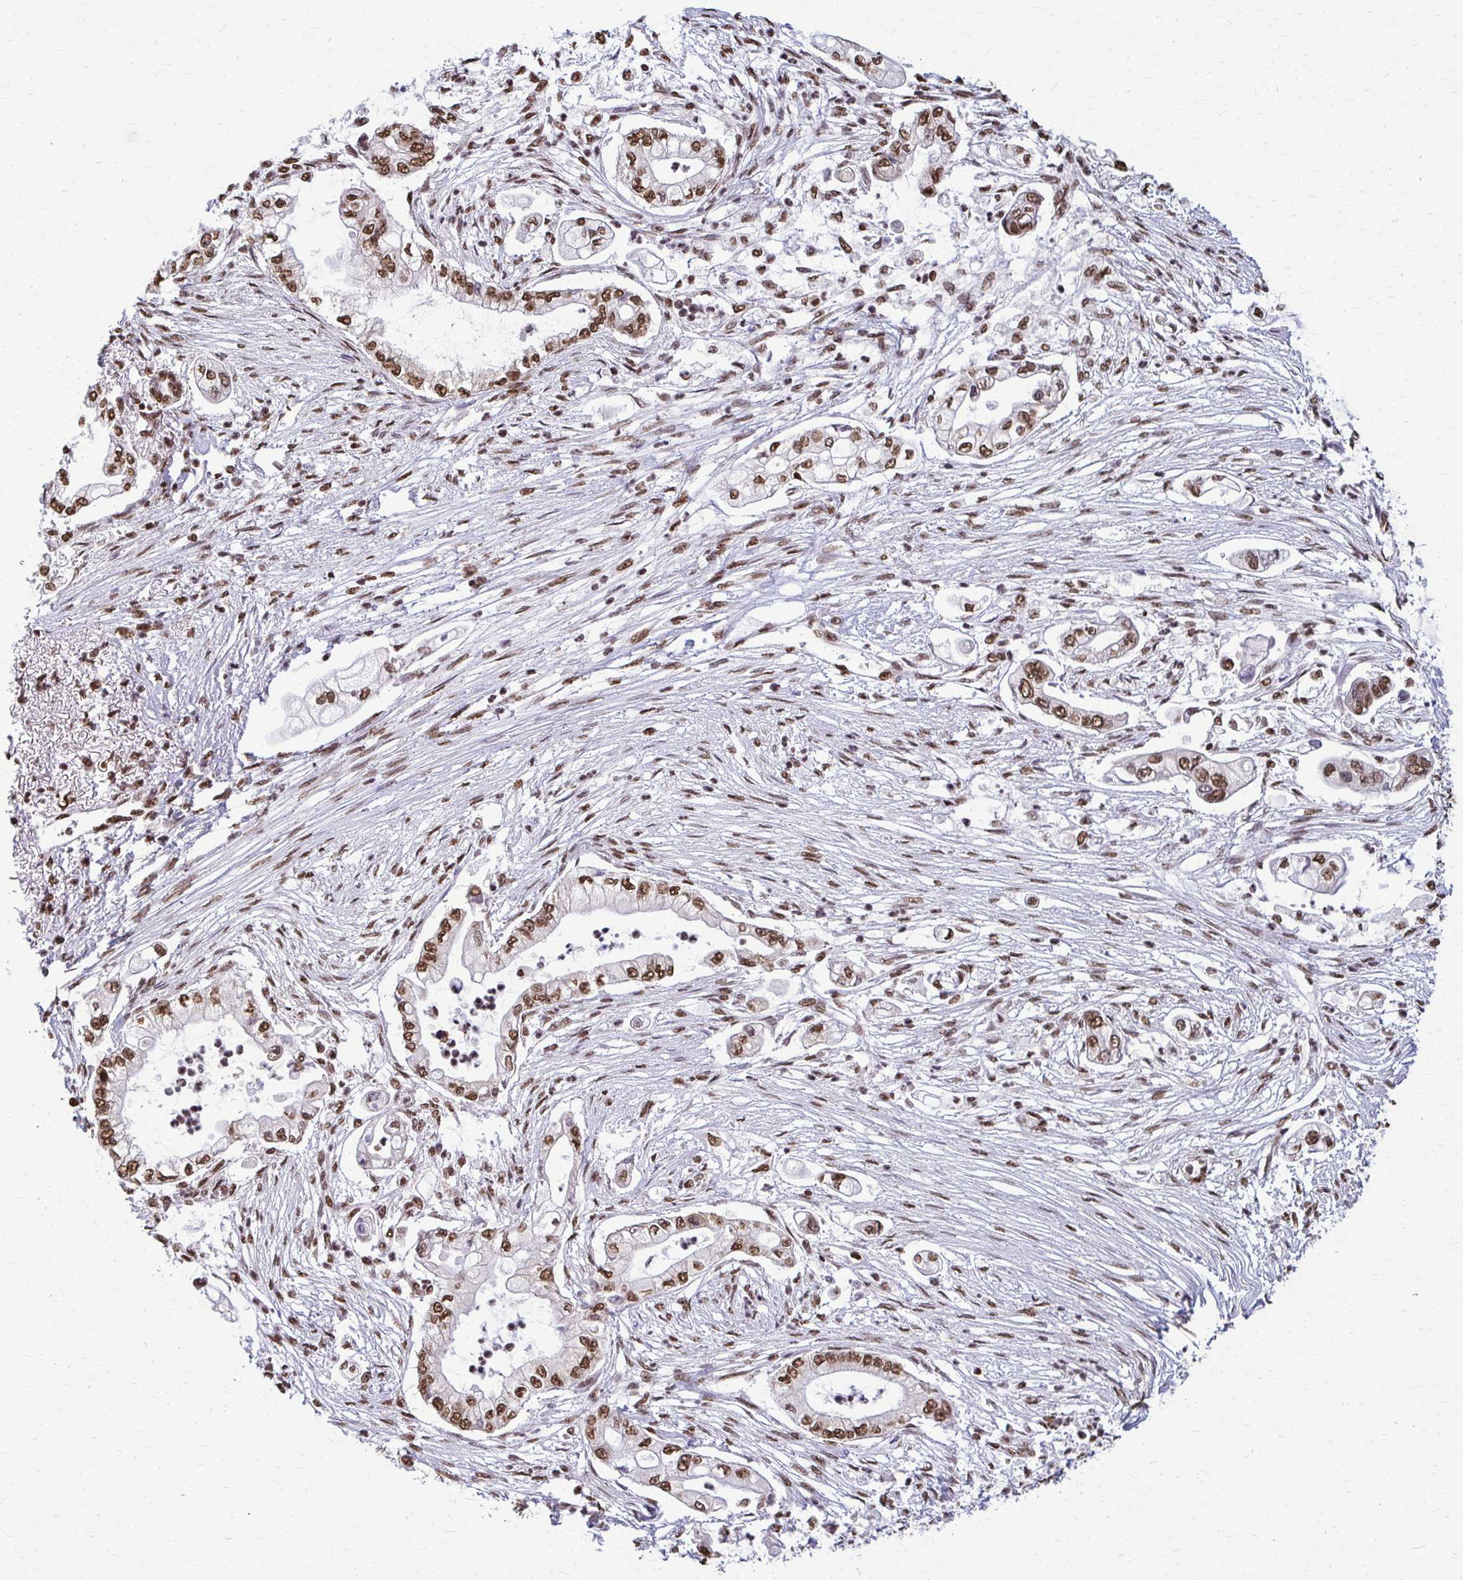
{"staining": {"intensity": "moderate", "quantity": ">75%", "location": "nuclear"}, "tissue": "pancreatic cancer", "cell_type": "Tumor cells", "image_type": "cancer", "snomed": [{"axis": "morphology", "description": "Adenocarcinoma, NOS"}, {"axis": "topography", "description": "Pancreas"}], "caption": "A photomicrograph of pancreatic cancer (adenocarcinoma) stained for a protein exhibits moderate nuclear brown staining in tumor cells. (DAB IHC, brown staining for protein, blue staining for nuclei).", "gene": "SNRPA", "patient": {"sex": "female", "age": 69}}